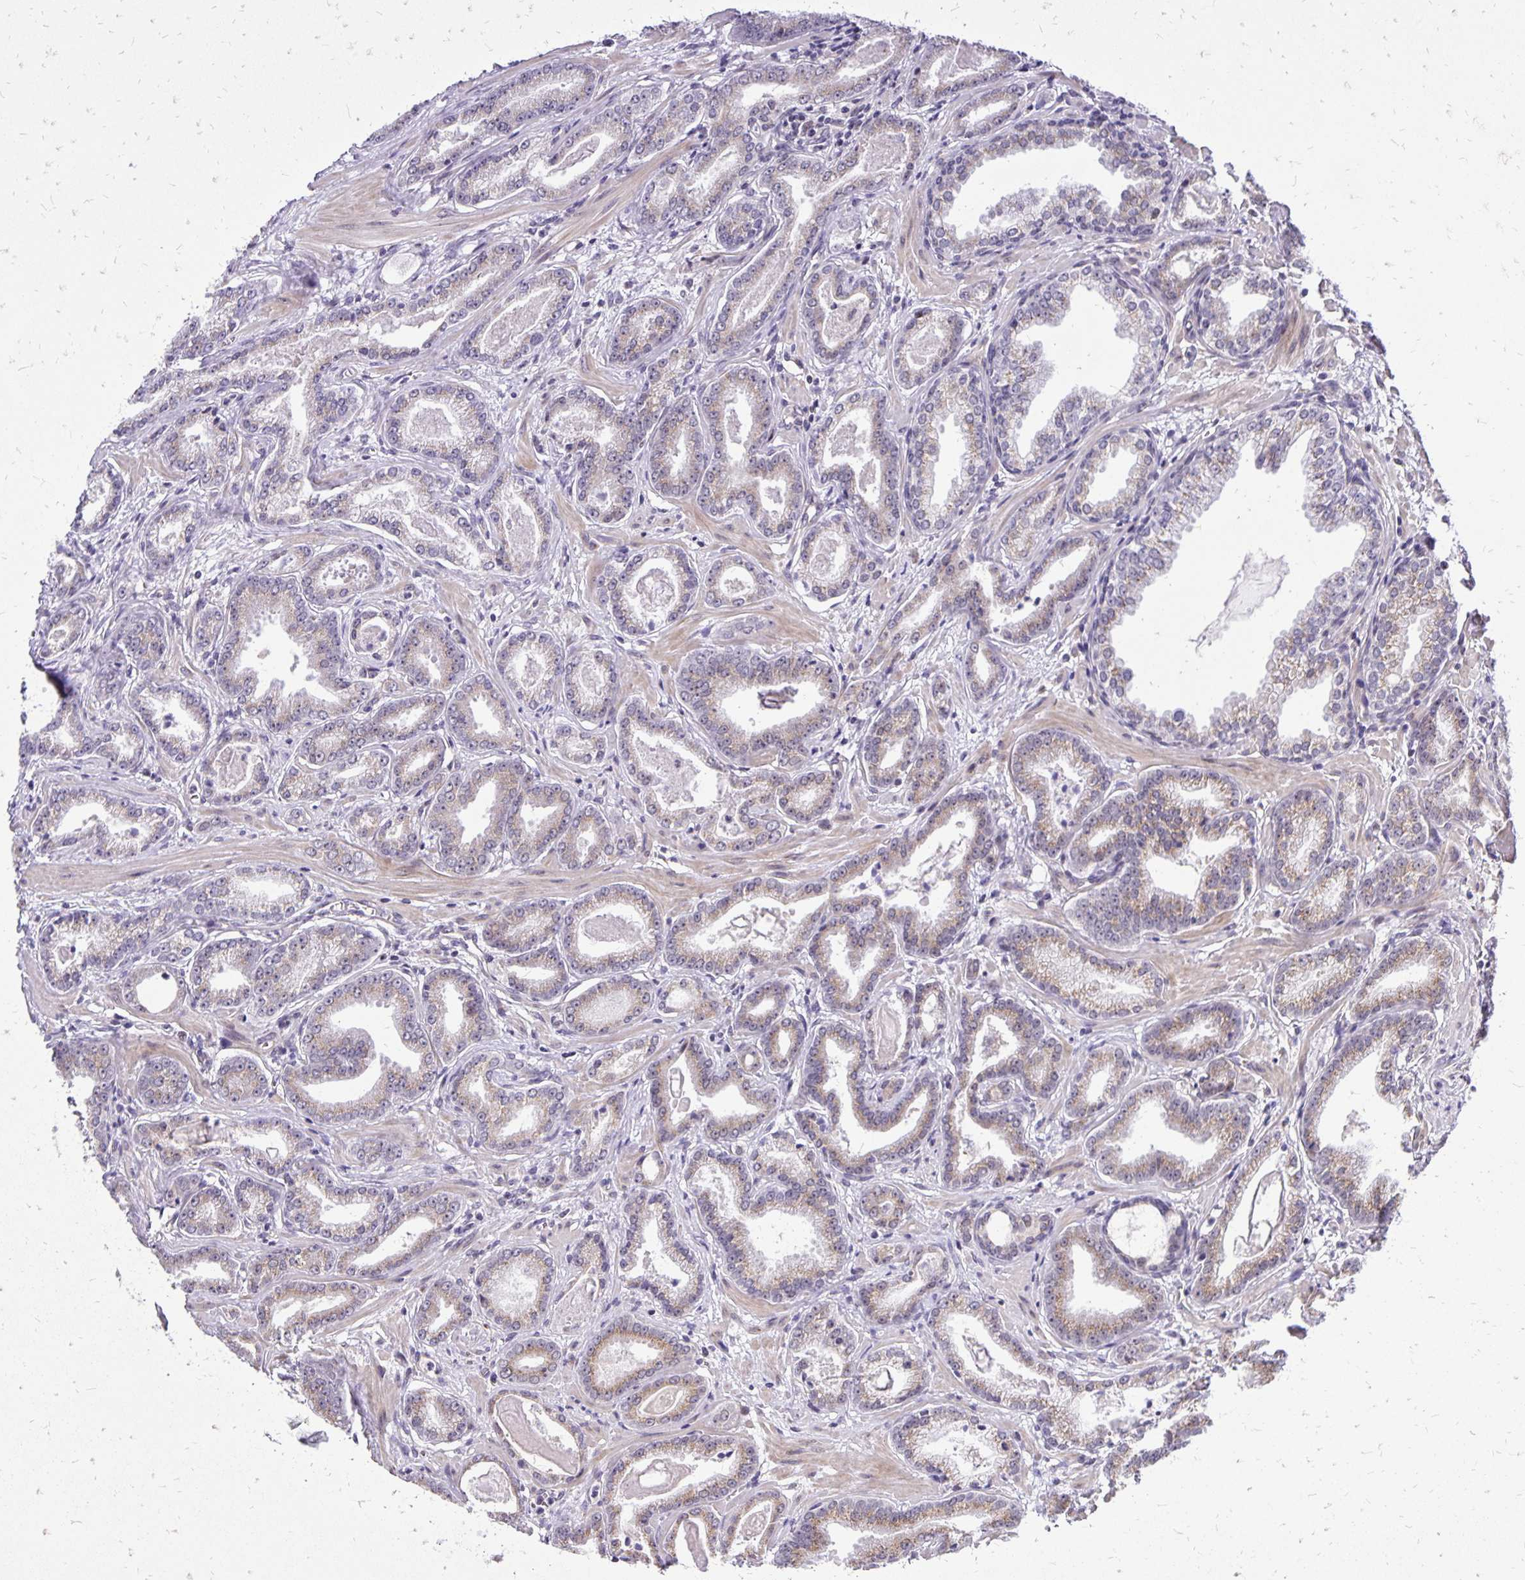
{"staining": {"intensity": "weak", "quantity": "<25%", "location": "cytoplasmic/membranous"}, "tissue": "prostate cancer", "cell_type": "Tumor cells", "image_type": "cancer", "snomed": [{"axis": "morphology", "description": "Adenocarcinoma, Low grade"}, {"axis": "topography", "description": "Prostate"}], "caption": "A micrograph of prostate cancer stained for a protein shows no brown staining in tumor cells.", "gene": "GOLGA5", "patient": {"sex": "male", "age": 64}}